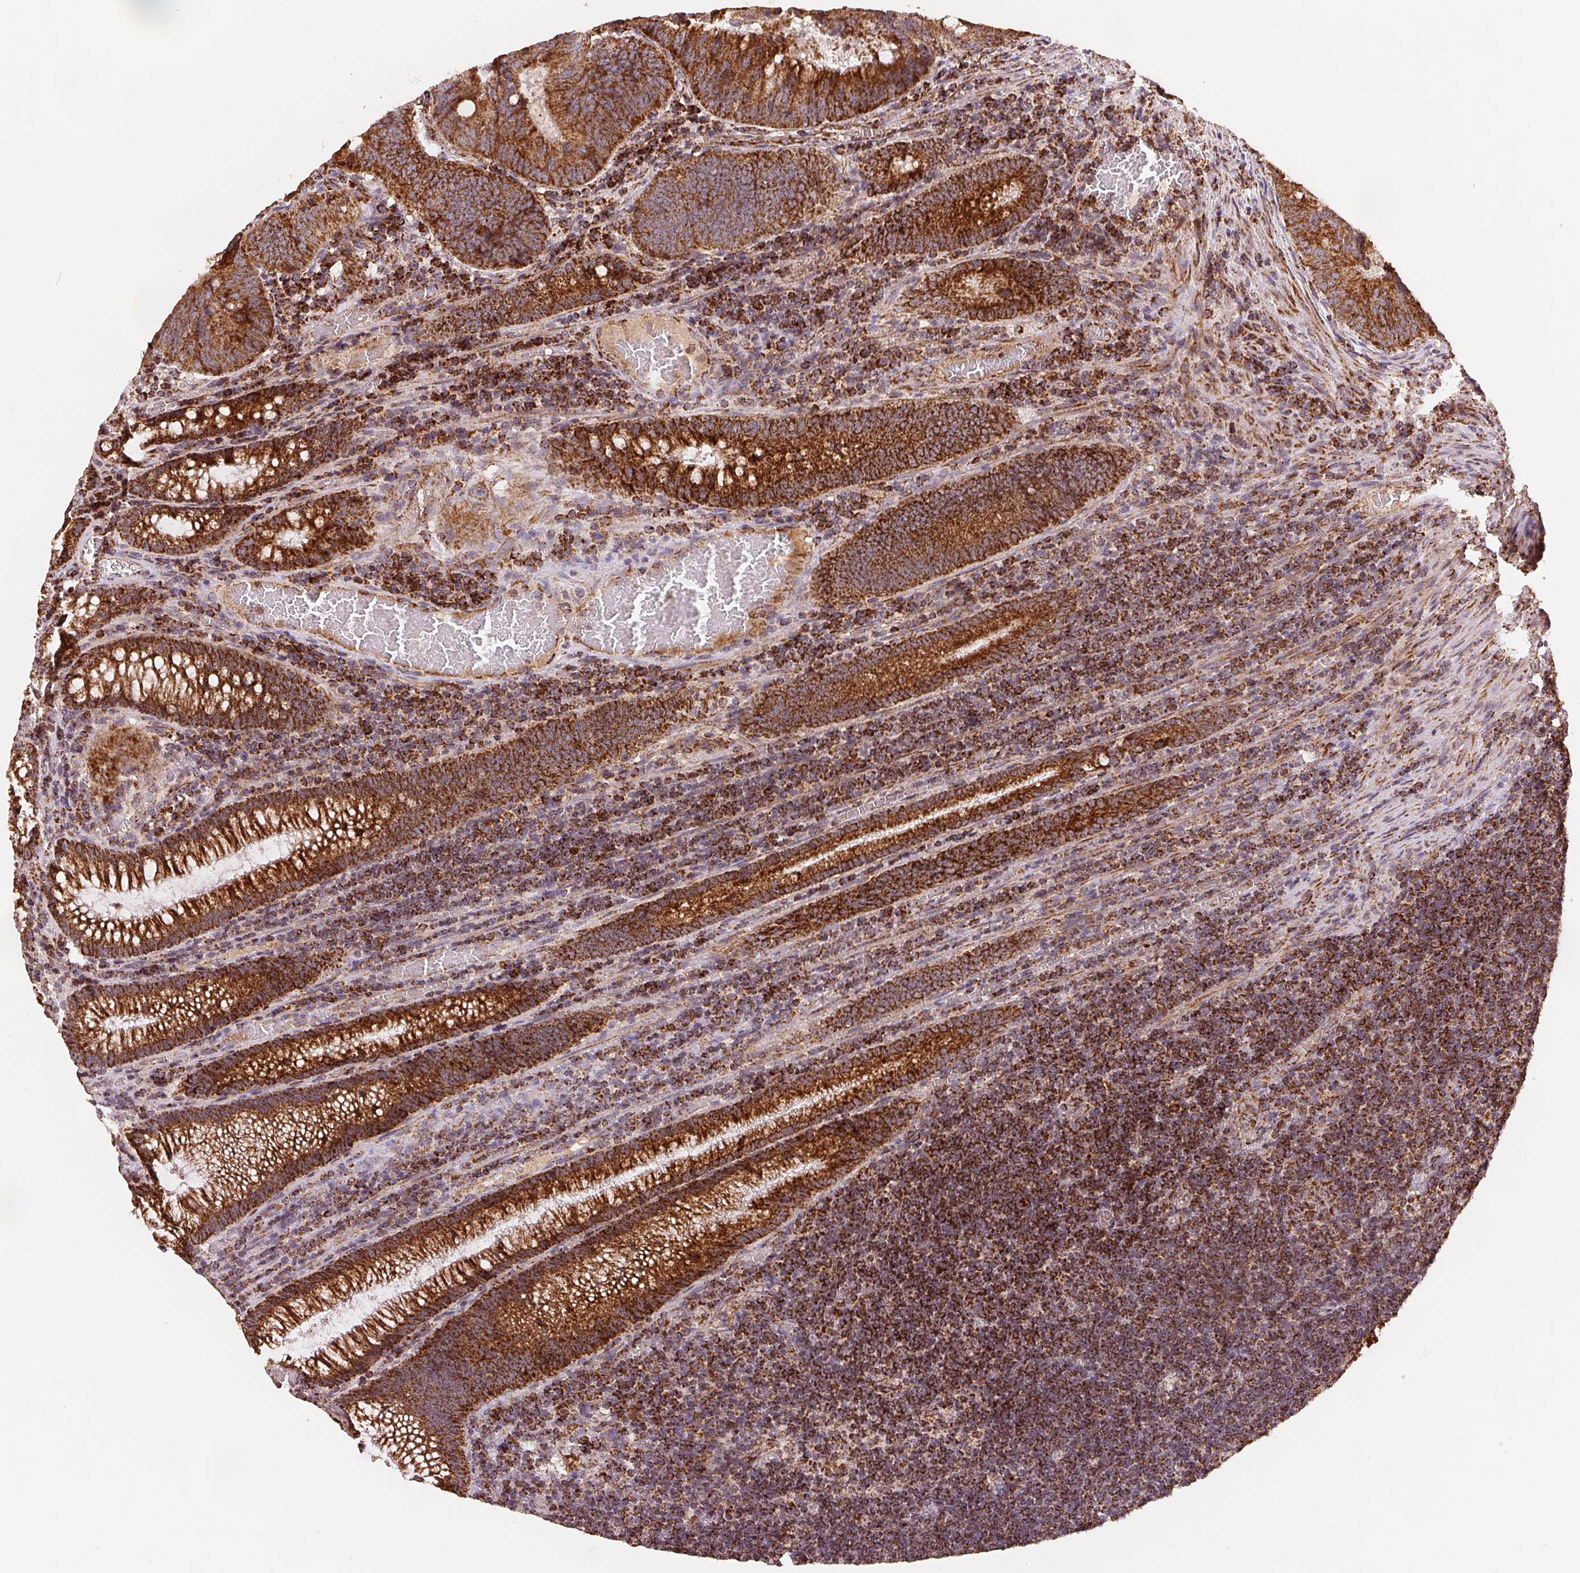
{"staining": {"intensity": "strong", "quantity": ">75%", "location": "cytoplasmic/membranous"}, "tissue": "colorectal cancer", "cell_type": "Tumor cells", "image_type": "cancer", "snomed": [{"axis": "morphology", "description": "Adenocarcinoma, NOS"}, {"axis": "topography", "description": "Colon"}], "caption": "Immunohistochemical staining of human colorectal cancer reveals strong cytoplasmic/membranous protein positivity in about >75% of tumor cells.", "gene": "SDHB", "patient": {"sex": "male", "age": 67}}